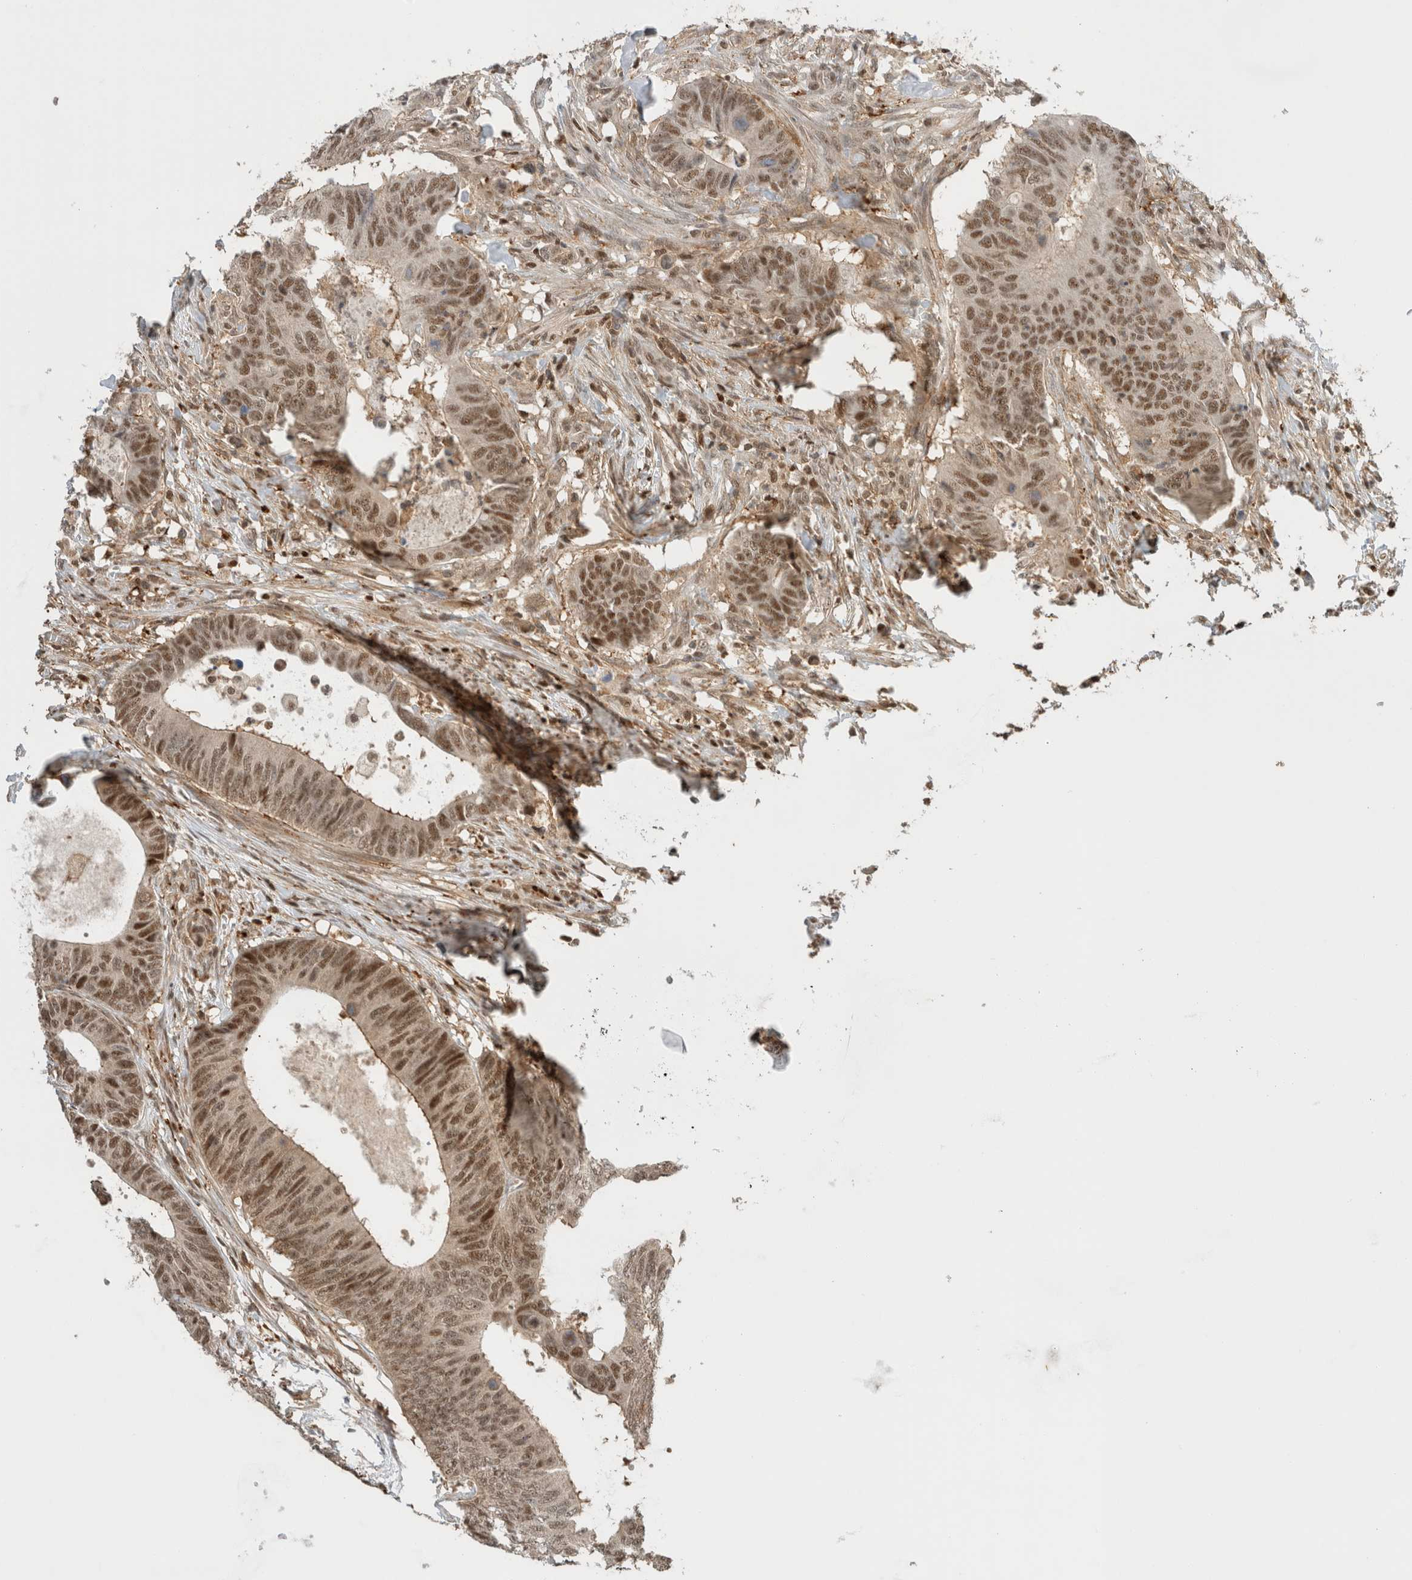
{"staining": {"intensity": "moderate", "quantity": ">75%", "location": "nuclear"}, "tissue": "colorectal cancer", "cell_type": "Tumor cells", "image_type": "cancer", "snomed": [{"axis": "morphology", "description": "Adenocarcinoma, NOS"}, {"axis": "topography", "description": "Colon"}], "caption": "A histopathology image of human adenocarcinoma (colorectal) stained for a protein reveals moderate nuclear brown staining in tumor cells.", "gene": "SNRNP40", "patient": {"sex": "male", "age": 56}}